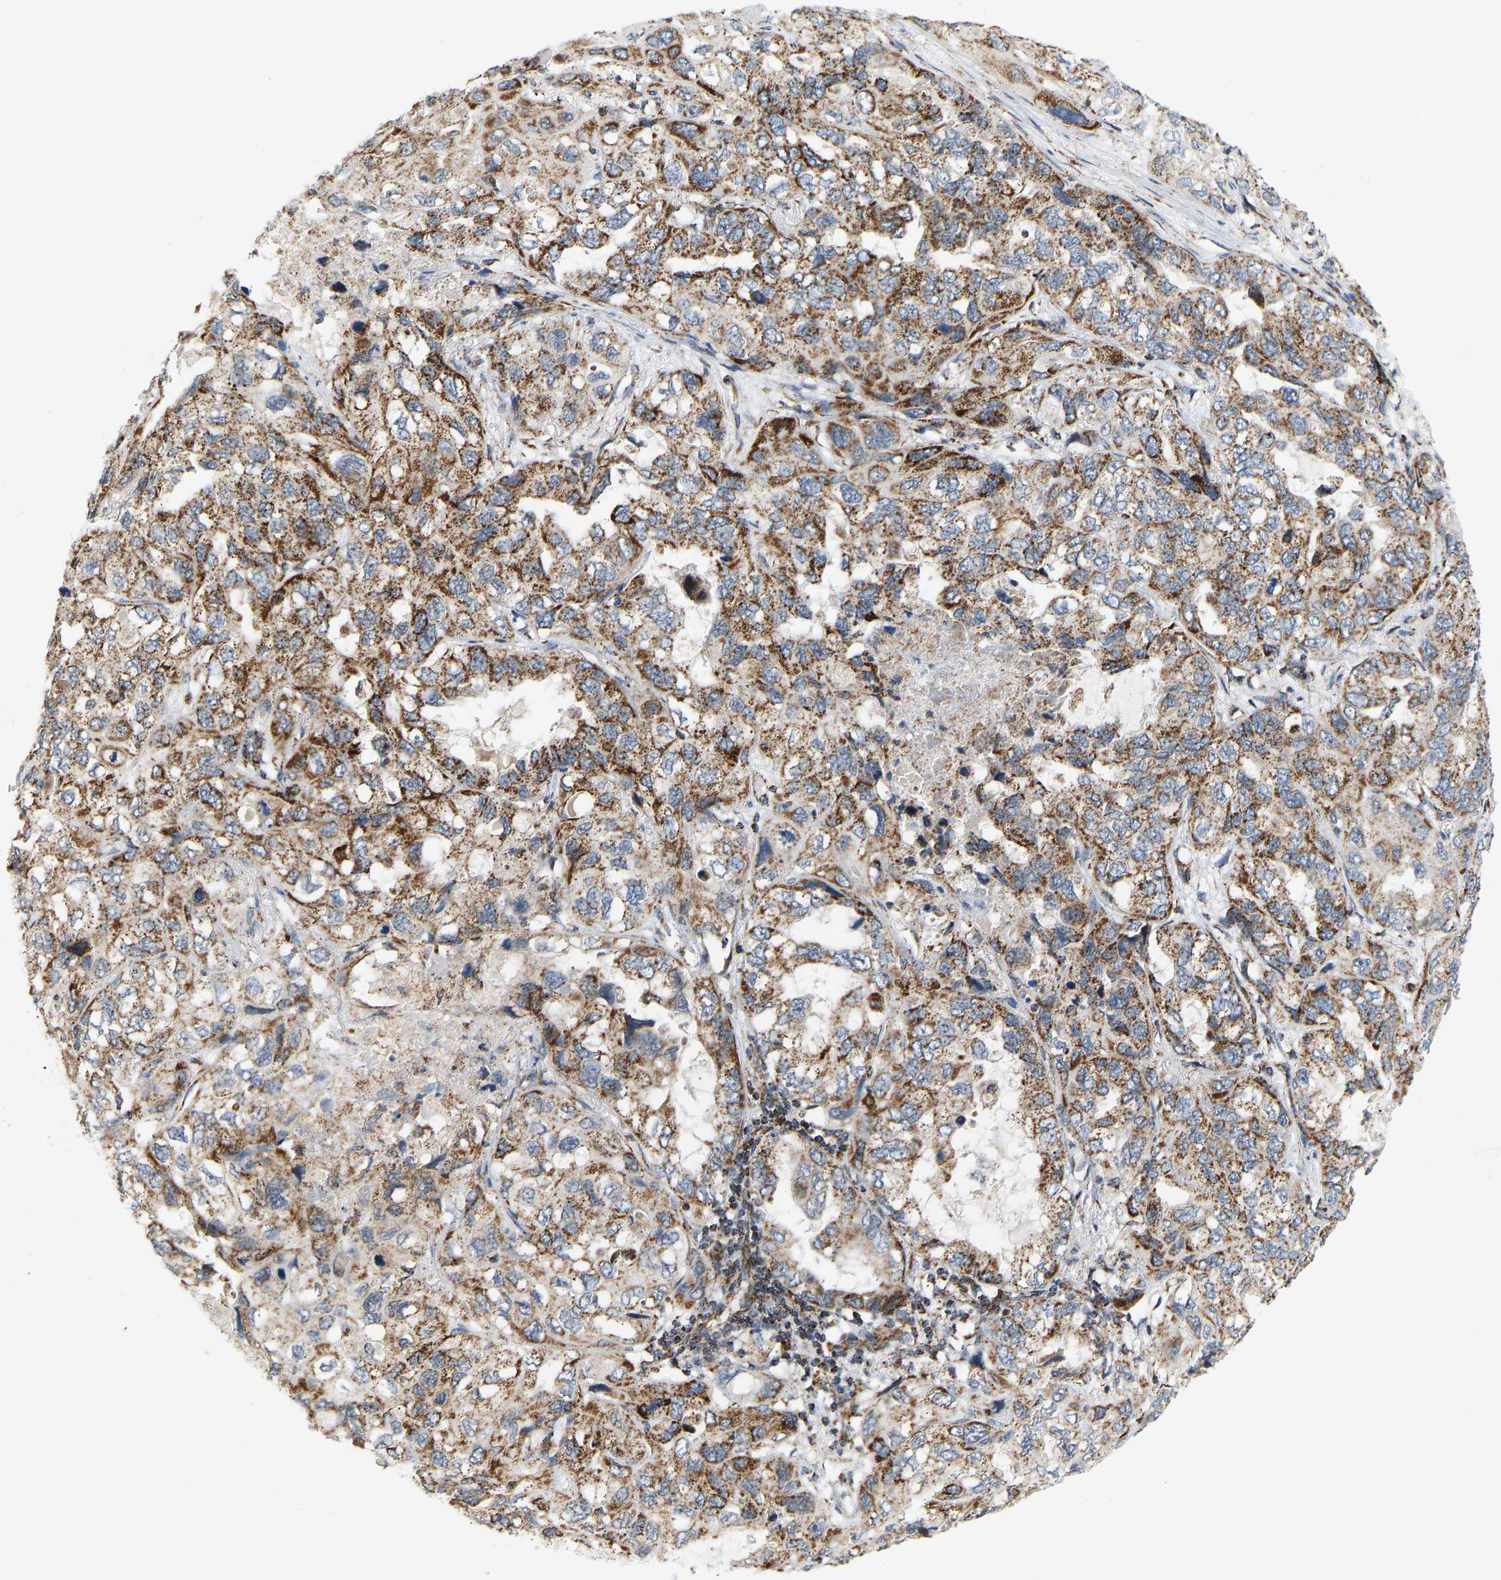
{"staining": {"intensity": "moderate", "quantity": ">75%", "location": "cytoplasmic/membranous"}, "tissue": "lung cancer", "cell_type": "Tumor cells", "image_type": "cancer", "snomed": [{"axis": "morphology", "description": "Squamous cell carcinoma, NOS"}, {"axis": "topography", "description": "Lung"}], "caption": "Lung cancer stained with a brown dye shows moderate cytoplasmic/membranous positive staining in approximately >75% of tumor cells.", "gene": "GPSM2", "patient": {"sex": "female", "age": 73}}